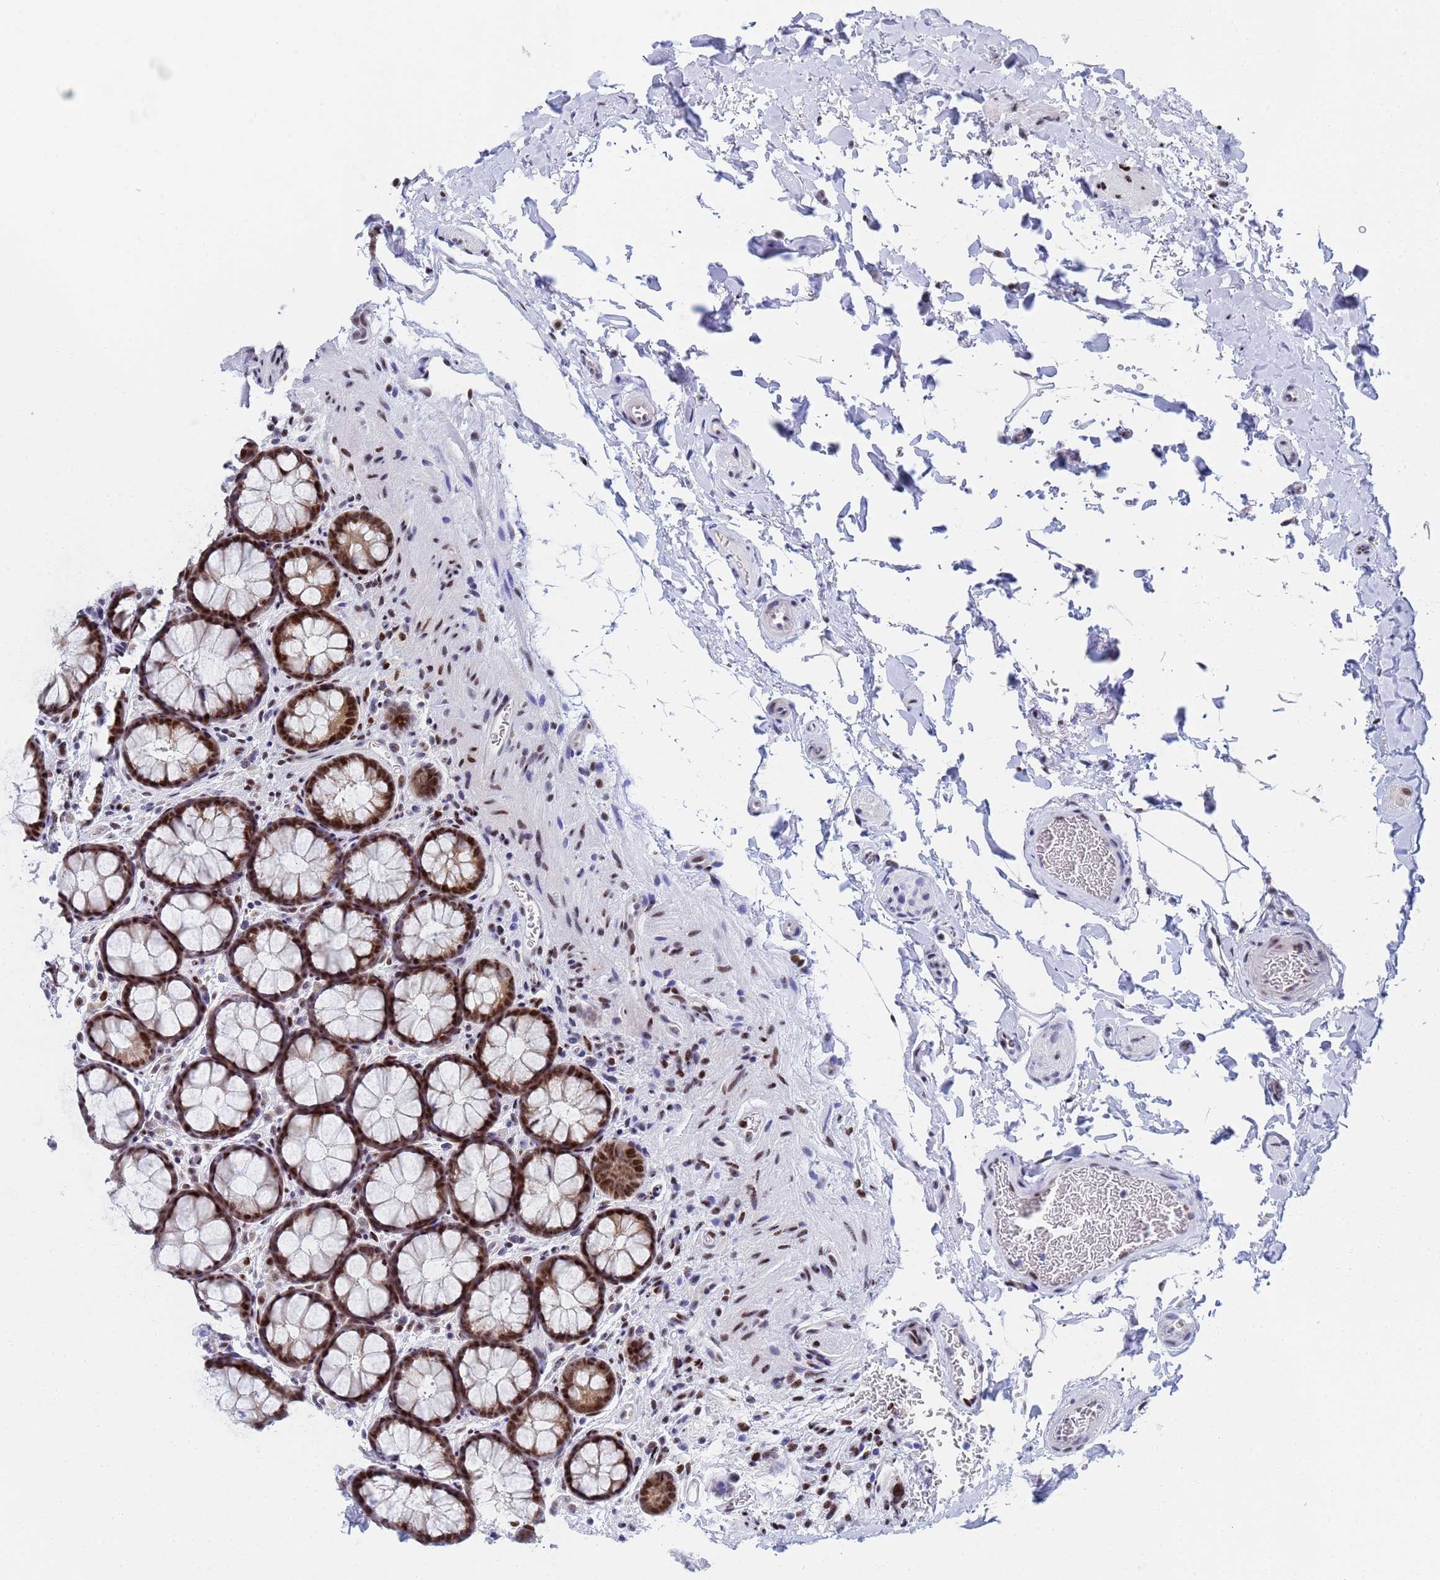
{"staining": {"intensity": "weak", "quantity": ">75%", "location": "nuclear"}, "tissue": "colon", "cell_type": "Endothelial cells", "image_type": "normal", "snomed": [{"axis": "morphology", "description": "Normal tissue, NOS"}, {"axis": "topography", "description": "Colon"}], "caption": "Approximately >75% of endothelial cells in unremarkable colon reveal weak nuclear protein positivity as visualized by brown immunohistochemical staining.", "gene": "AP5Z1", "patient": {"sex": "female", "age": 82}}